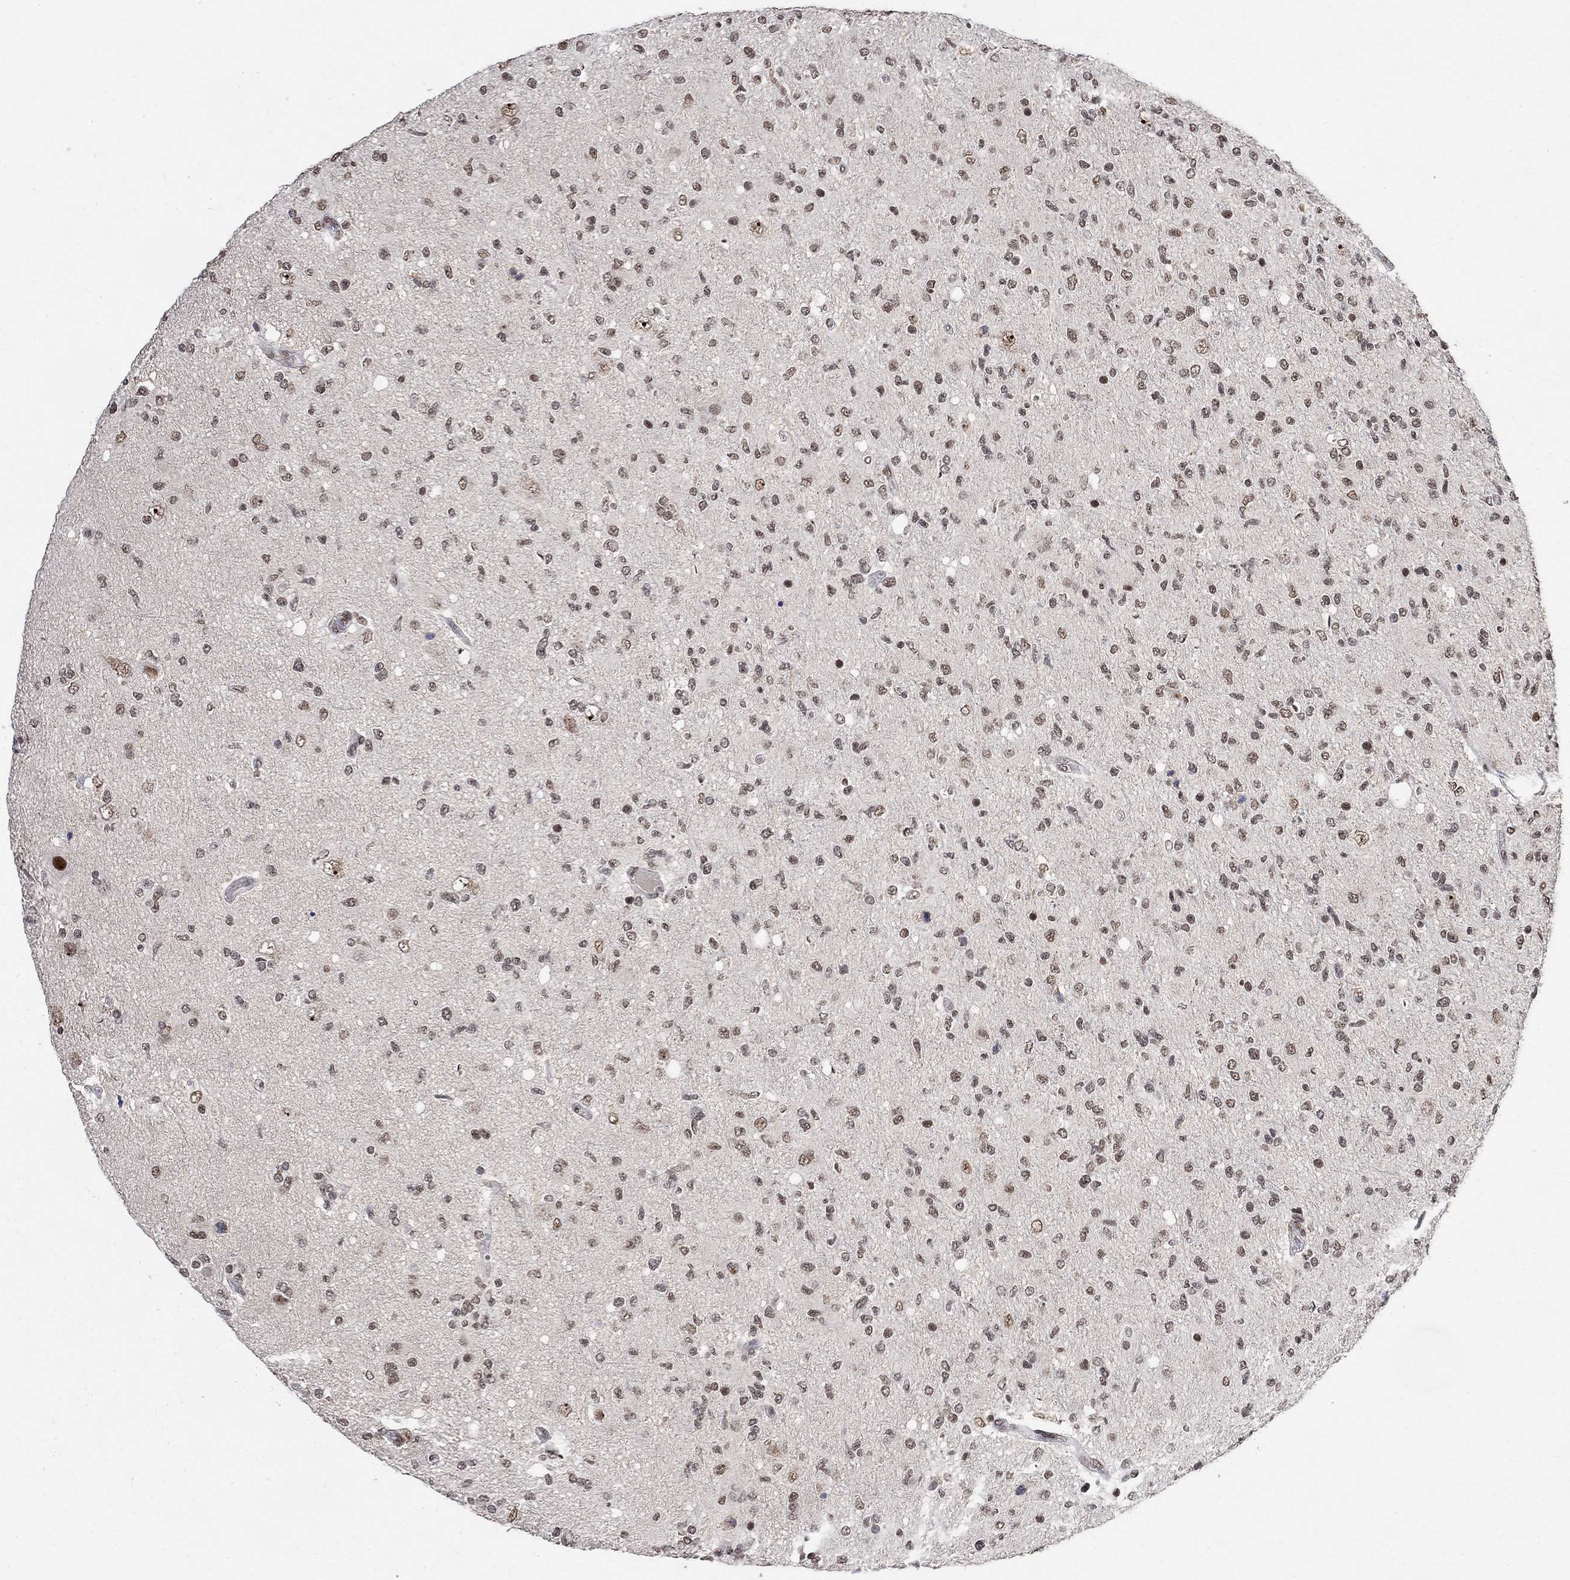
{"staining": {"intensity": "moderate", "quantity": "<25%", "location": "nuclear"}, "tissue": "glioma", "cell_type": "Tumor cells", "image_type": "cancer", "snomed": [{"axis": "morphology", "description": "Glioma, malignant, High grade"}, {"axis": "topography", "description": "Cerebral cortex"}], "caption": "There is low levels of moderate nuclear staining in tumor cells of malignant glioma (high-grade), as demonstrated by immunohistochemical staining (brown color).", "gene": "E4F1", "patient": {"sex": "male", "age": 70}}